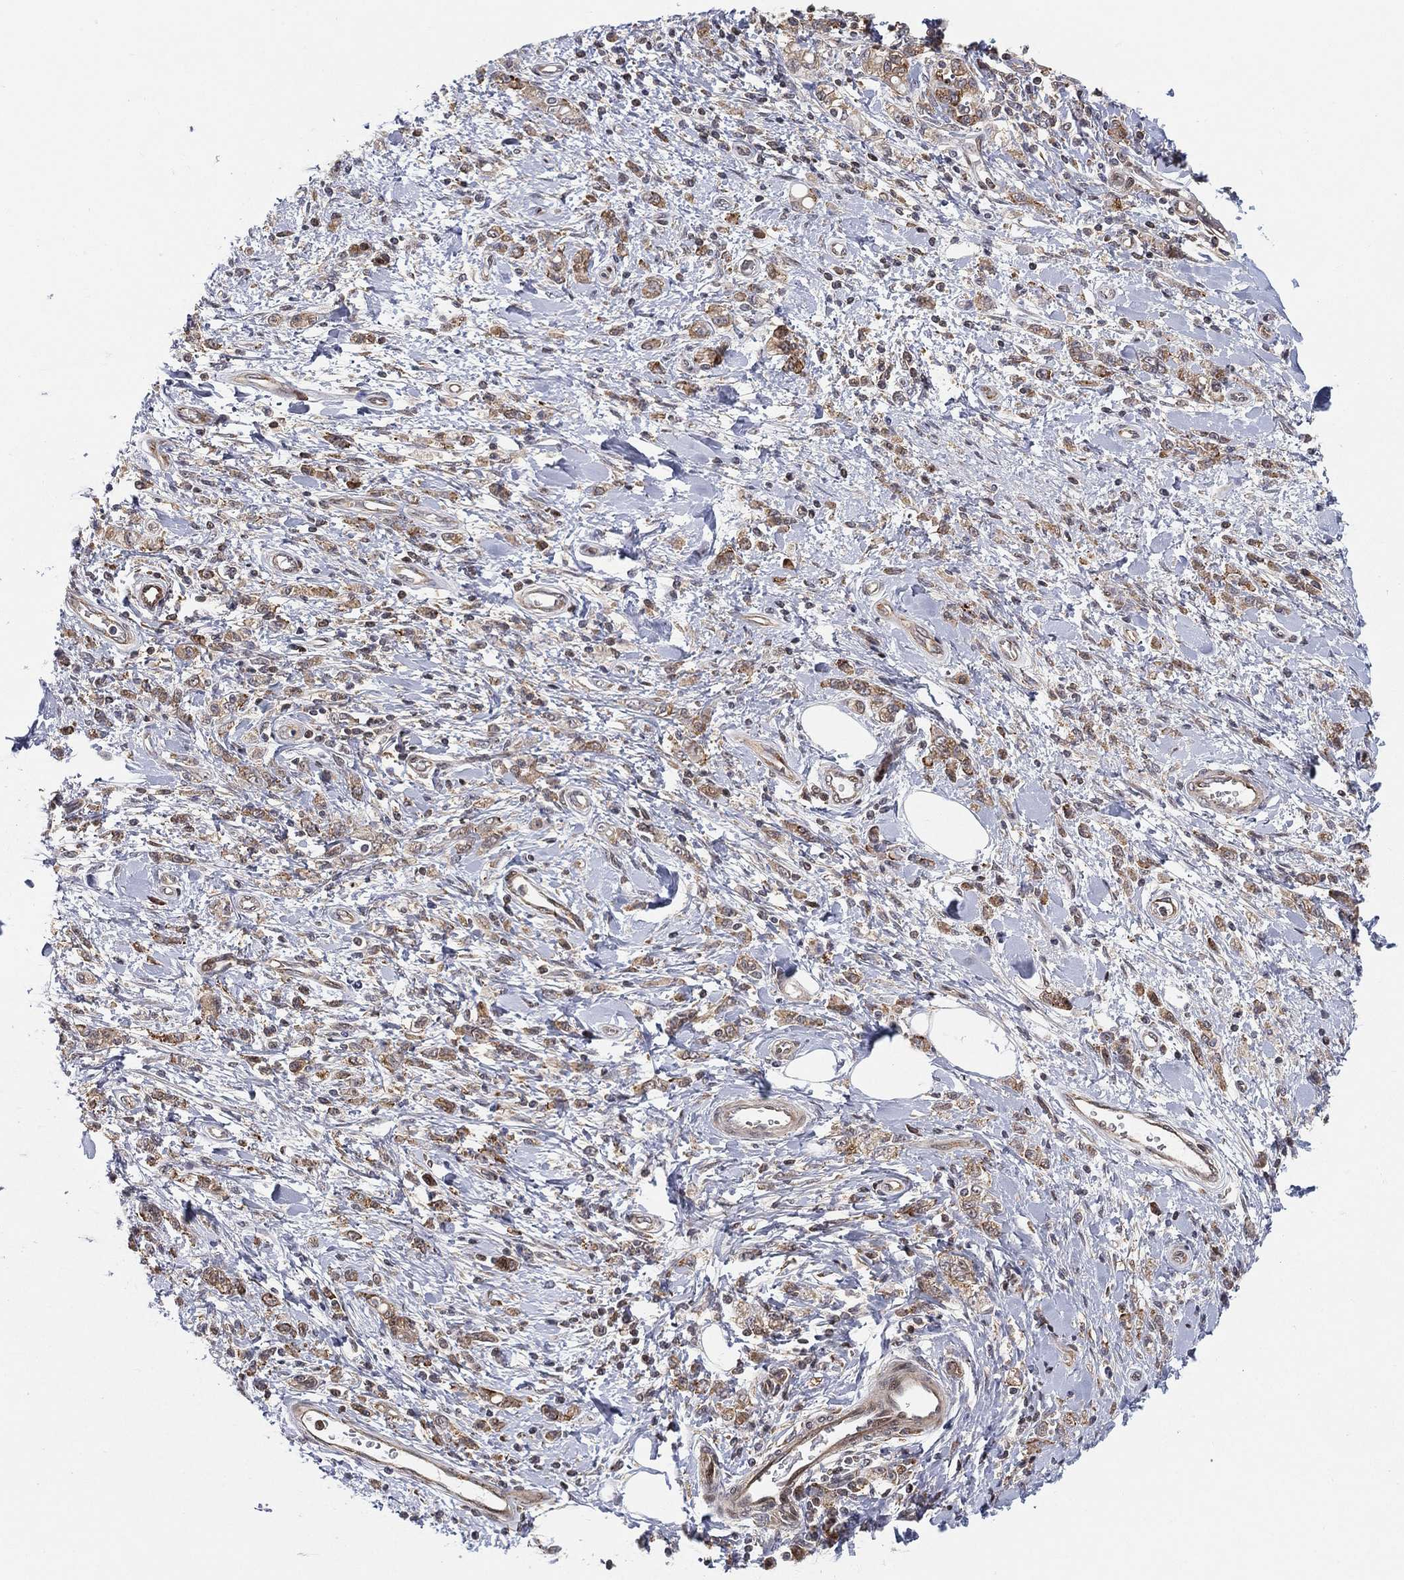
{"staining": {"intensity": "moderate", "quantity": ">75%", "location": "cytoplasmic/membranous"}, "tissue": "stomach cancer", "cell_type": "Tumor cells", "image_type": "cancer", "snomed": [{"axis": "morphology", "description": "Adenocarcinoma, NOS"}, {"axis": "topography", "description": "Stomach"}], "caption": "Protein expression analysis of human stomach adenocarcinoma reveals moderate cytoplasmic/membranous positivity in approximately >75% of tumor cells.", "gene": "TMTC4", "patient": {"sex": "male", "age": 77}}